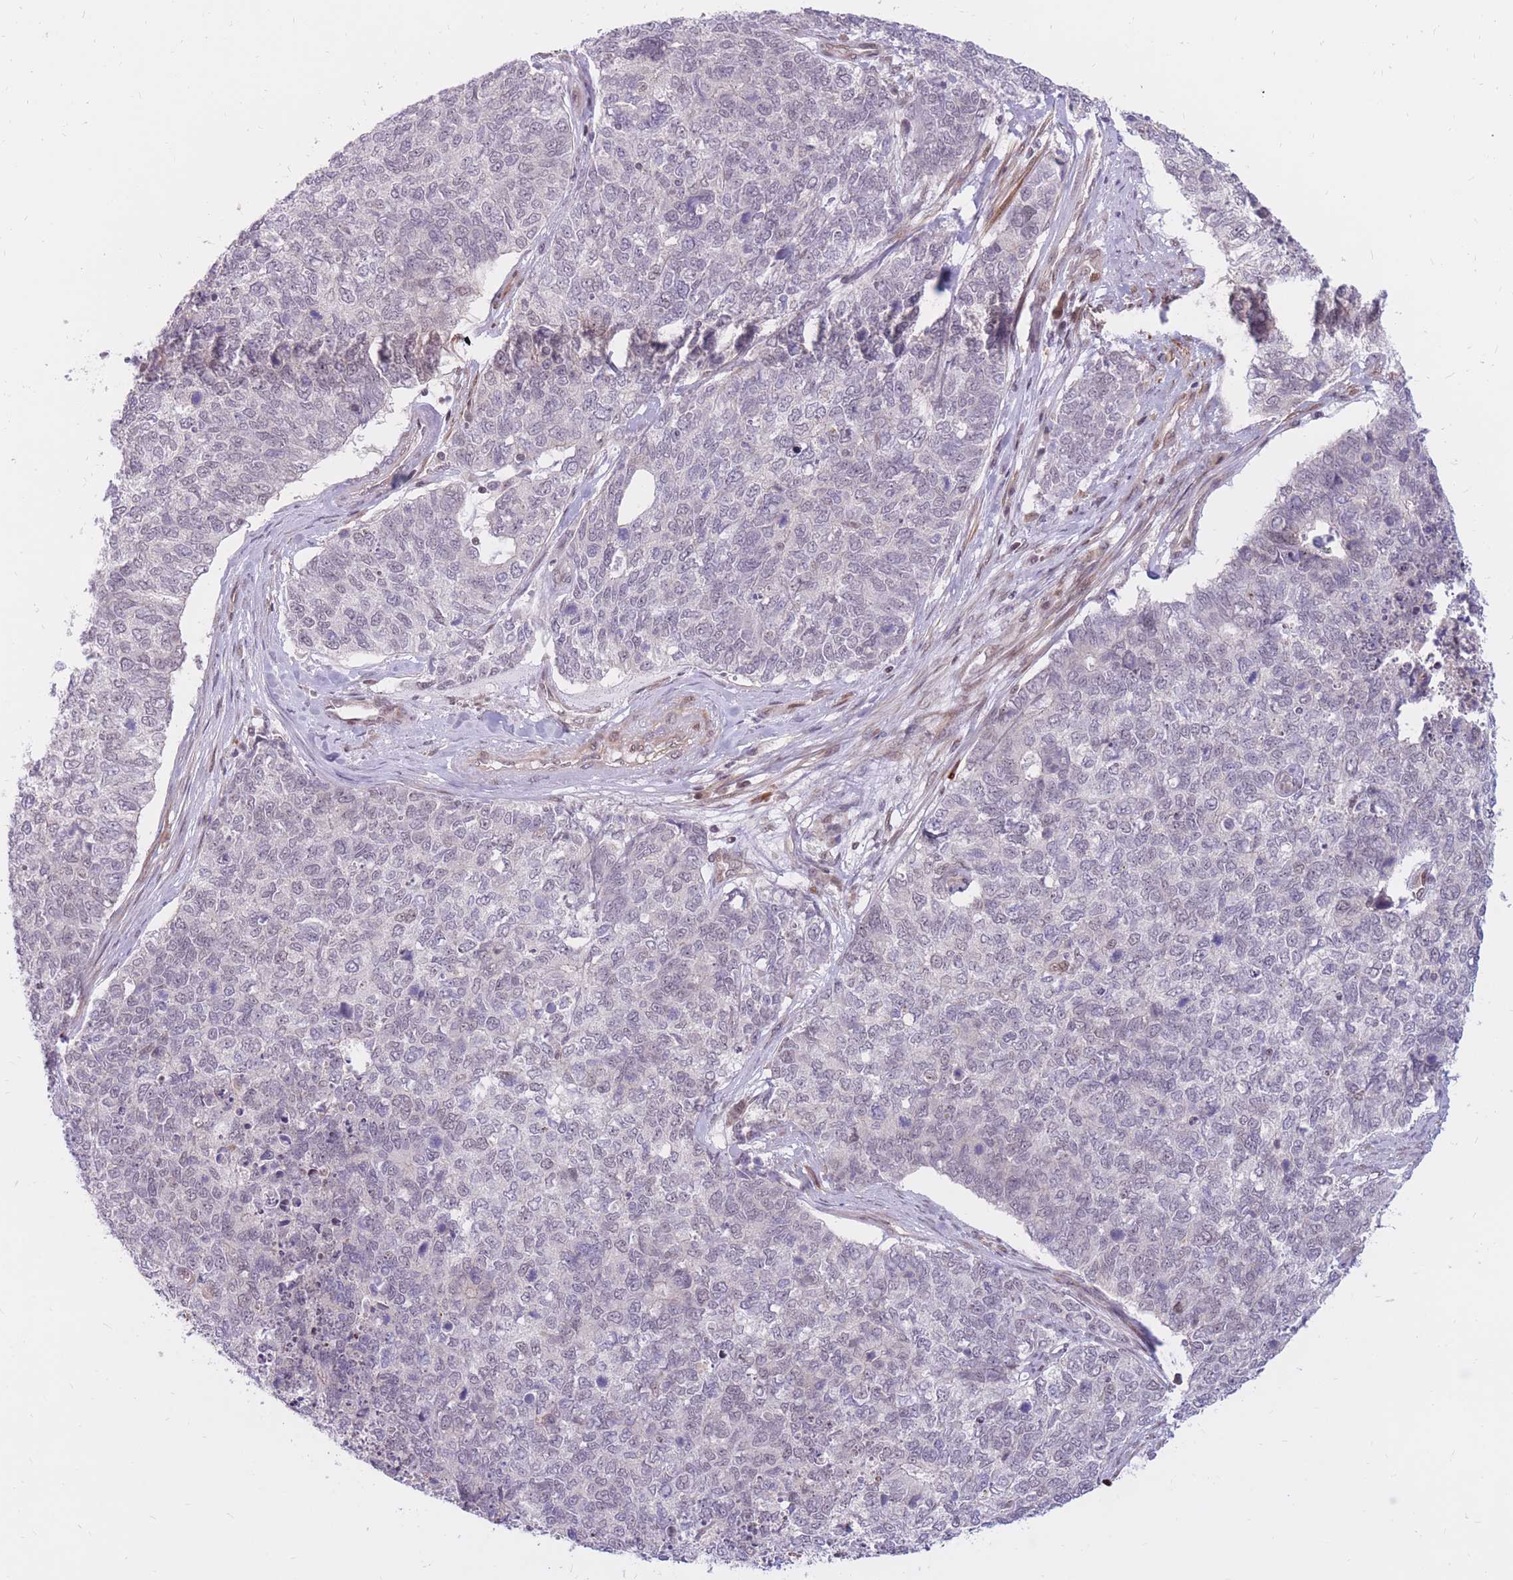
{"staining": {"intensity": "weak", "quantity": "<25%", "location": "nuclear"}, "tissue": "cervical cancer", "cell_type": "Tumor cells", "image_type": "cancer", "snomed": [{"axis": "morphology", "description": "Squamous cell carcinoma, NOS"}, {"axis": "topography", "description": "Cervix"}], "caption": "Immunohistochemistry (IHC) of human cervical cancer (squamous cell carcinoma) exhibits no expression in tumor cells.", "gene": "ERICH6B", "patient": {"sex": "female", "age": 63}}